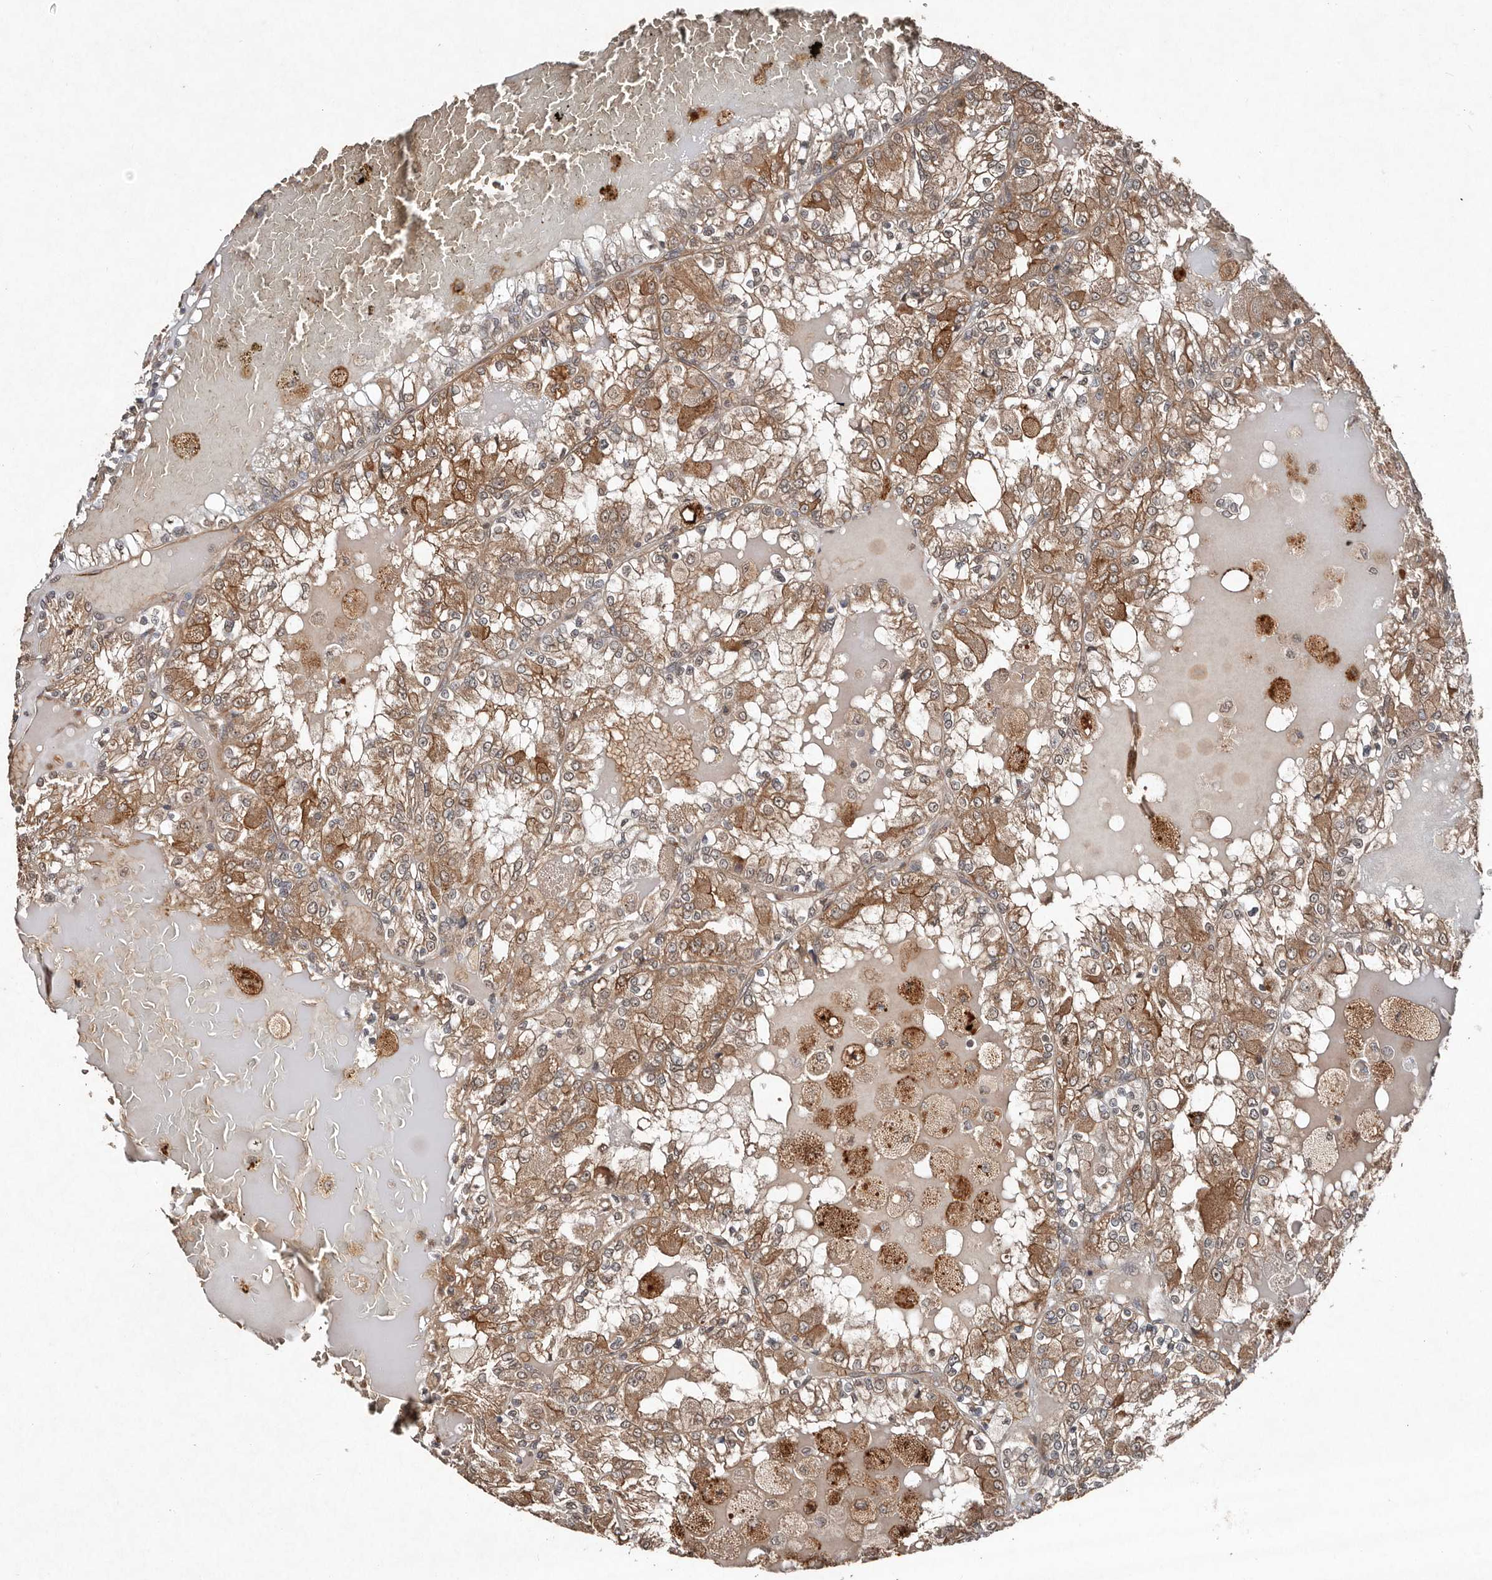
{"staining": {"intensity": "moderate", "quantity": ">75%", "location": "cytoplasmic/membranous"}, "tissue": "renal cancer", "cell_type": "Tumor cells", "image_type": "cancer", "snomed": [{"axis": "morphology", "description": "Adenocarcinoma, NOS"}, {"axis": "topography", "description": "Kidney"}], "caption": "Immunohistochemical staining of human renal adenocarcinoma demonstrates medium levels of moderate cytoplasmic/membranous protein expression in approximately >75% of tumor cells.", "gene": "DIP2C", "patient": {"sex": "female", "age": 56}}